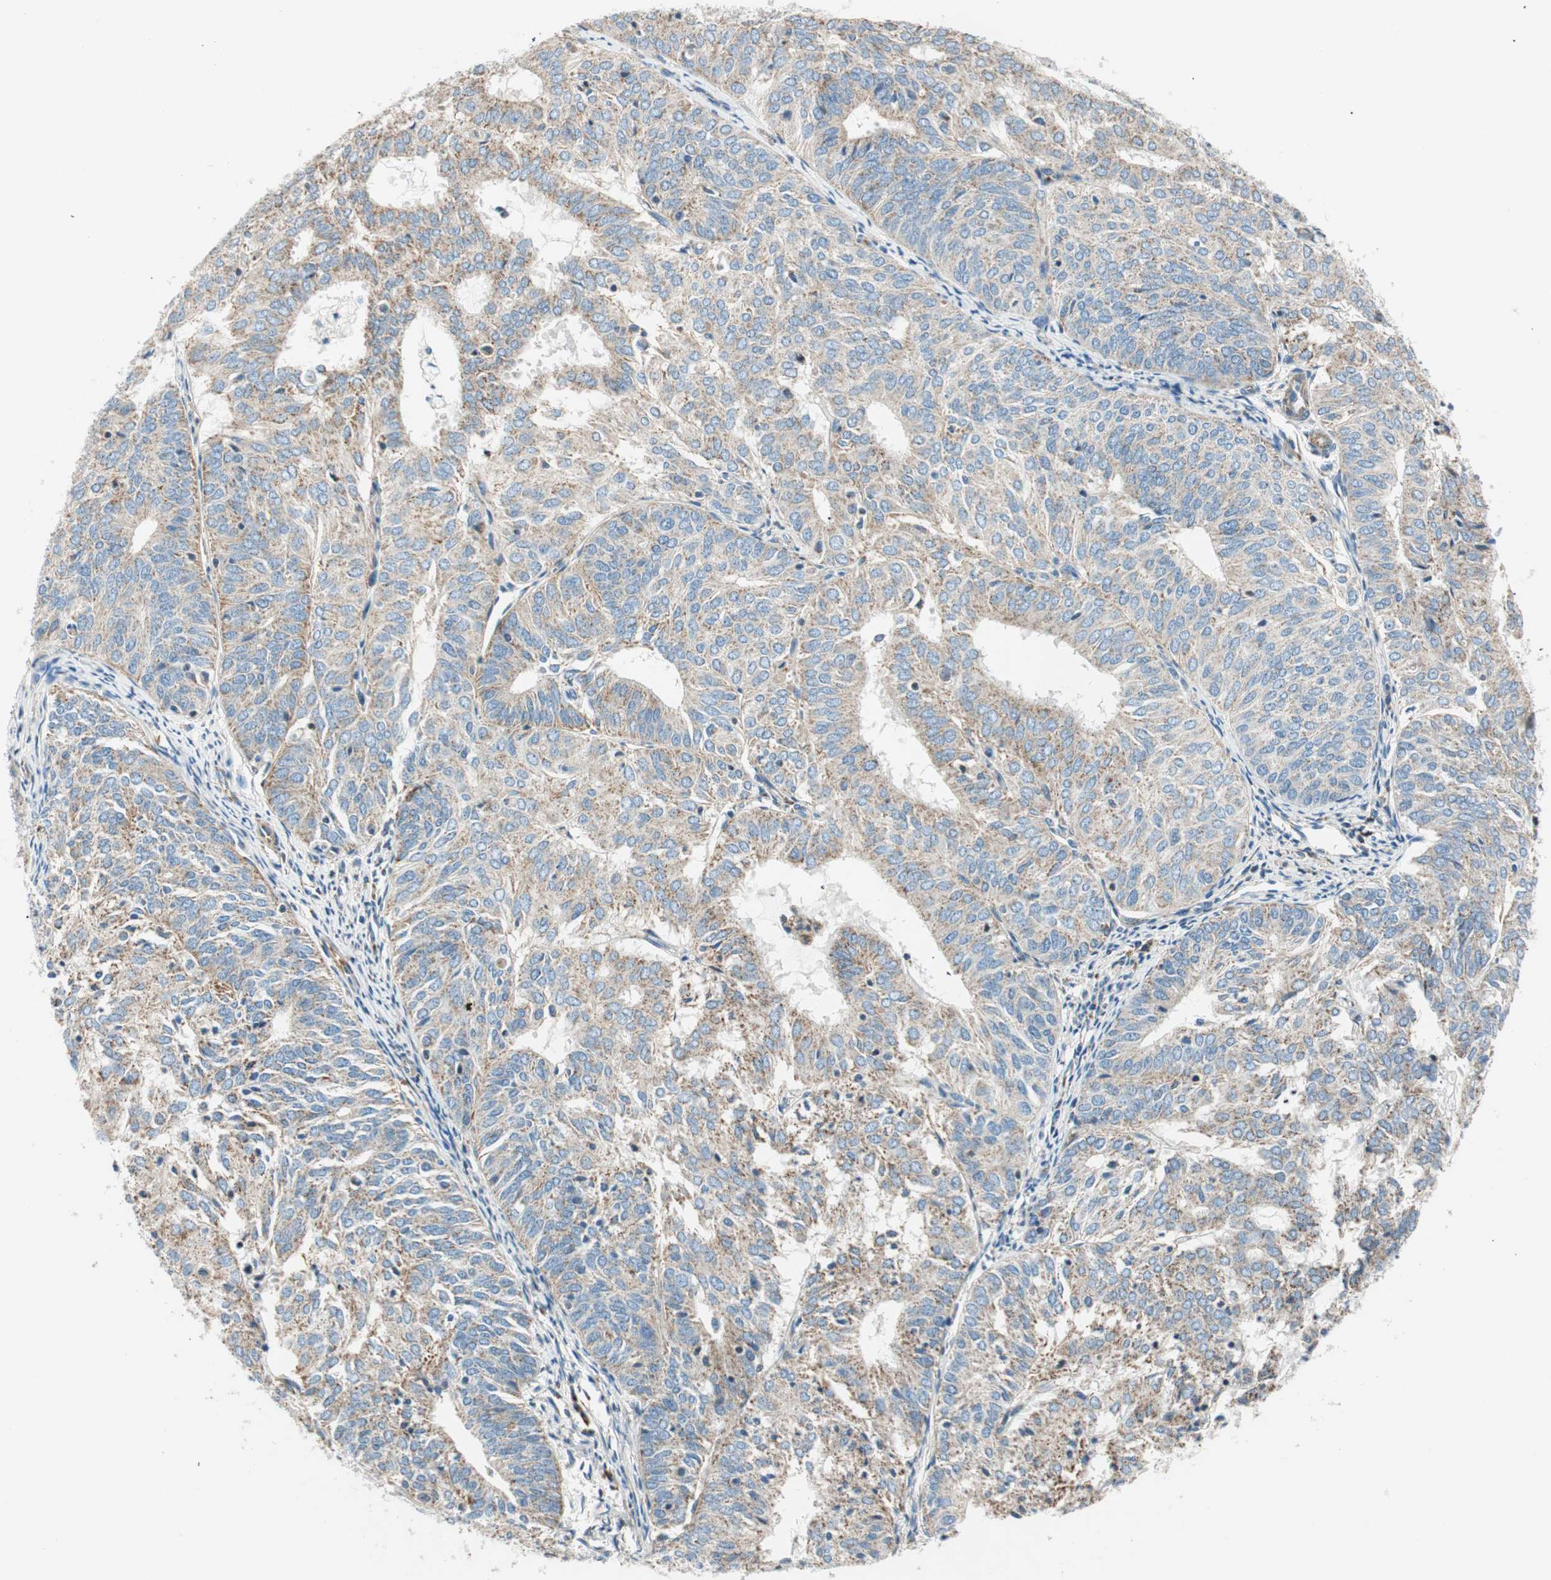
{"staining": {"intensity": "weak", "quantity": ">75%", "location": "cytoplasmic/membranous"}, "tissue": "endometrial cancer", "cell_type": "Tumor cells", "image_type": "cancer", "snomed": [{"axis": "morphology", "description": "Adenocarcinoma, NOS"}, {"axis": "topography", "description": "Uterus"}], "caption": "A high-resolution photomicrograph shows immunohistochemistry staining of endometrial cancer, which exhibits weak cytoplasmic/membranous positivity in about >75% of tumor cells.", "gene": "RORB", "patient": {"sex": "female", "age": 60}}